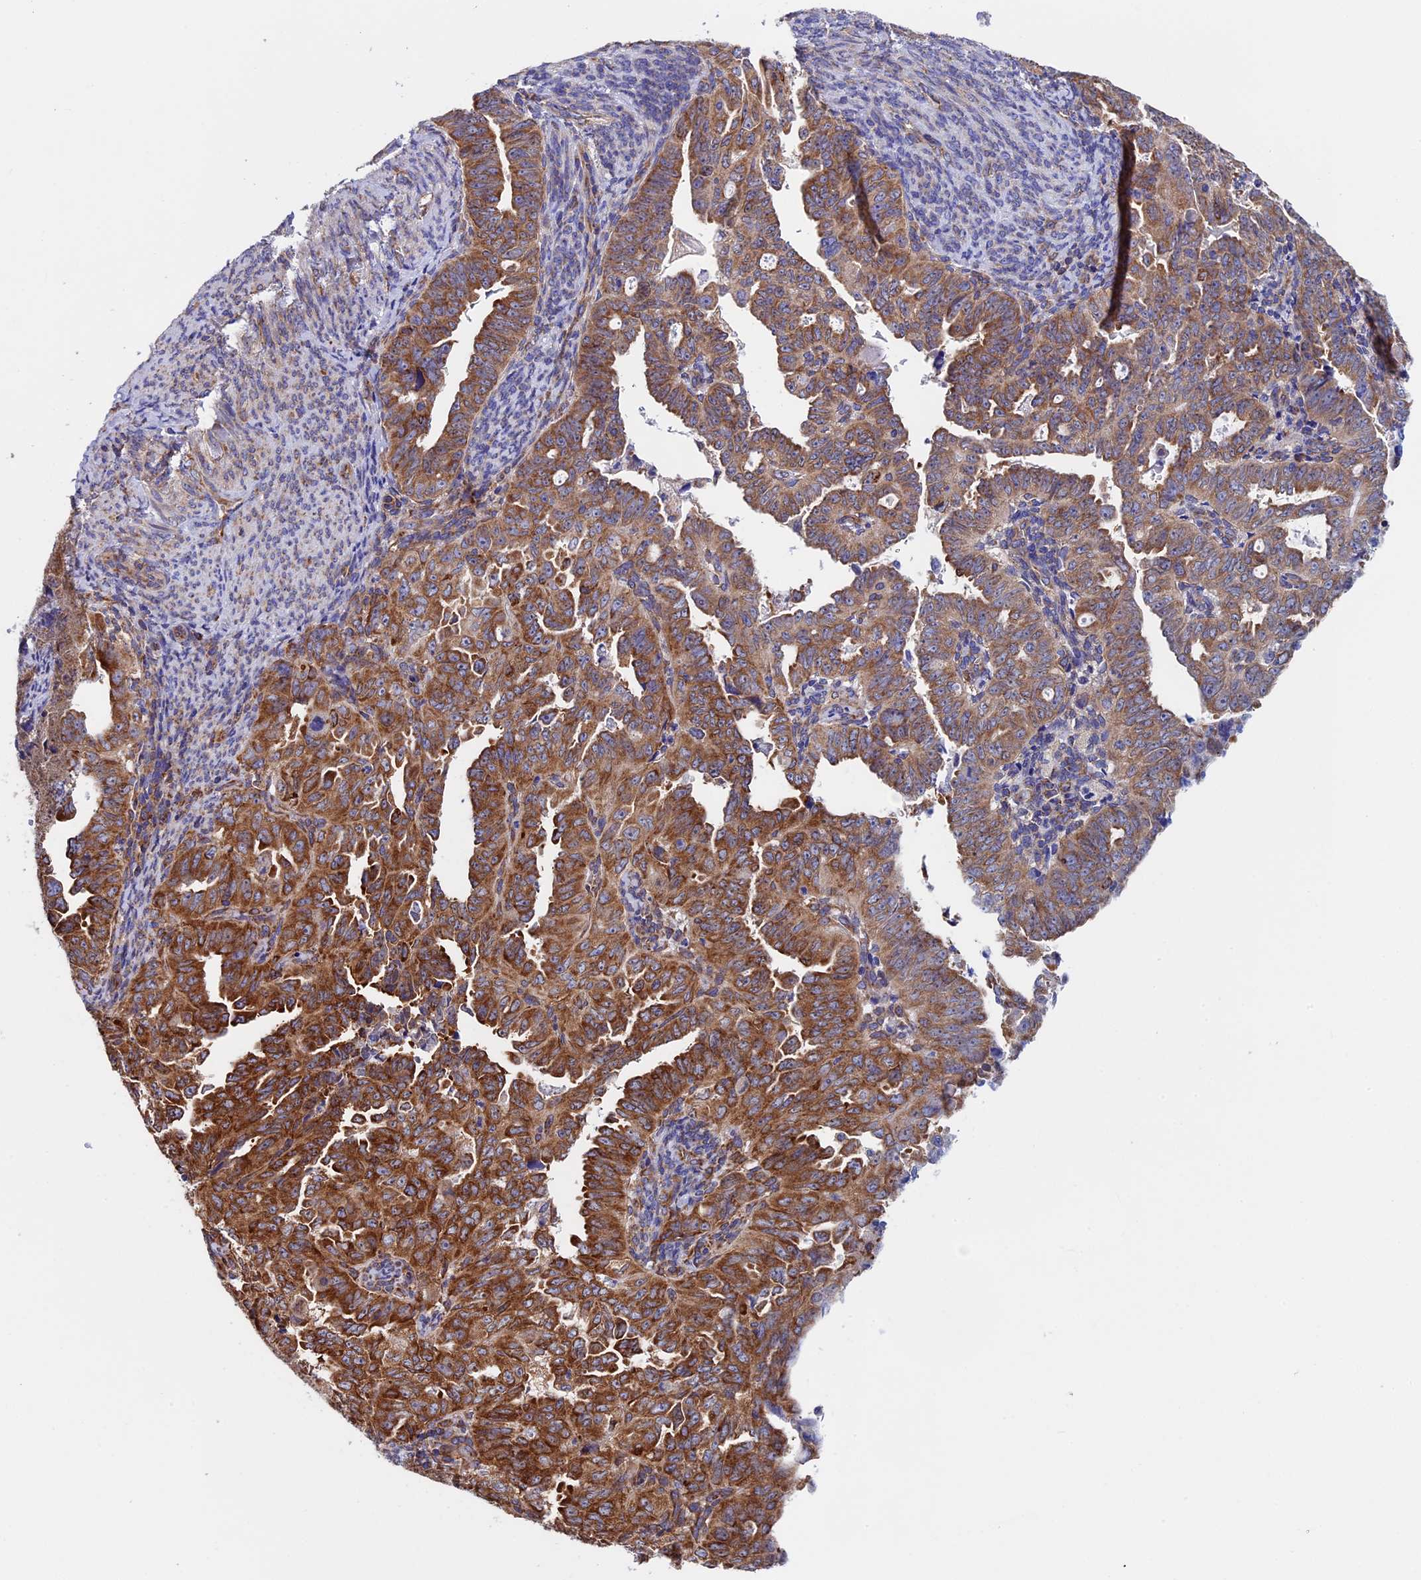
{"staining": {"intensity": "strong", "quantity": ">75%", "location": "cytoplasmic/membranous"}, "tissue": "endometrial cancer", "cell_type": "Tumor cells", "image_type": "cancer", "snomed": [{"axis": "morphology", "description": "Adenocarcinoma, NOS"}, {"axis": "topography", "description": "Endometrium"}], "caption": "Brown immunohistochemical staining in human endometrial cancer exhibits strong cytoplasmic/membranous expression in approximately >75% of tumor cells.", "gene": "SLC9A5", "patient": {"sex": "female", "age": 65}}